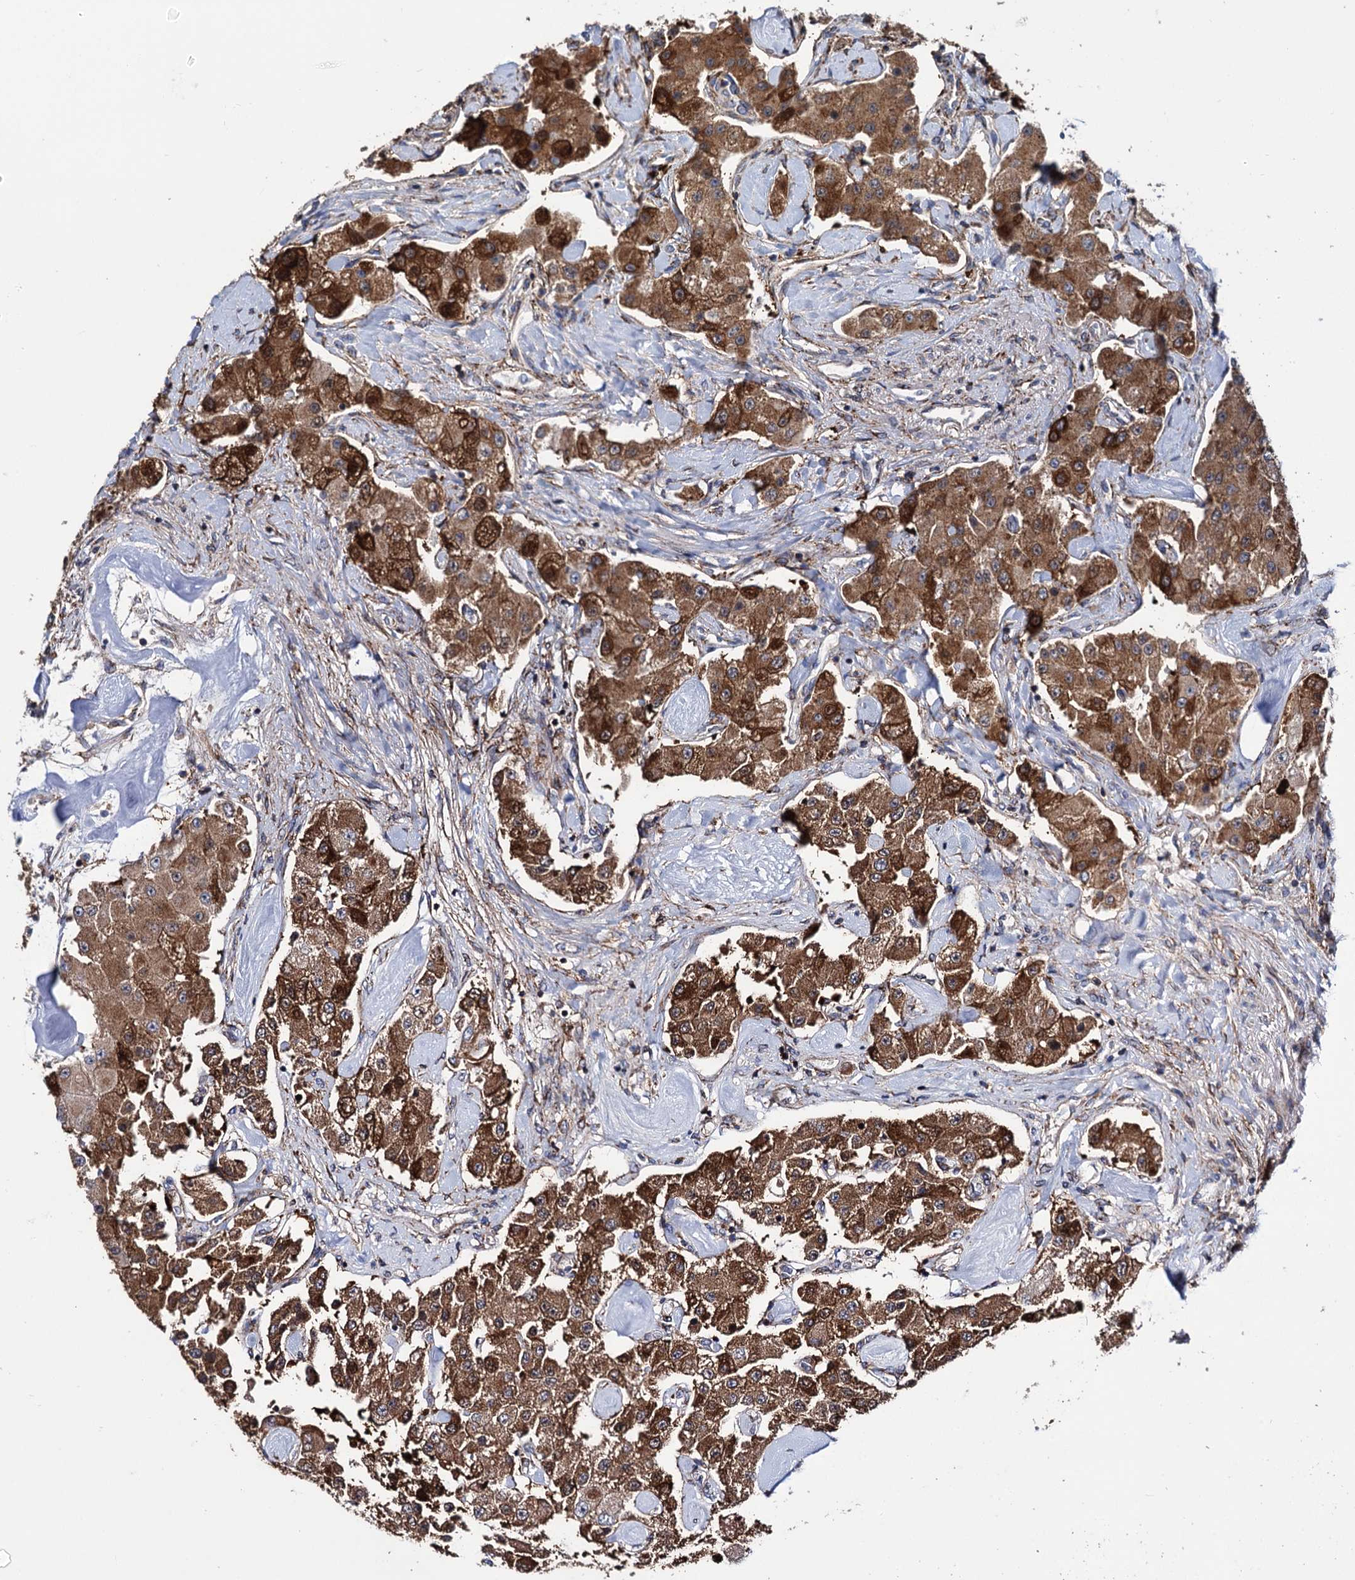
{"staining": {"intensity": "strong", "quantity": ">75%", "location": "cytoplasmic/membranous"}, "tissue": "carcinoid", "cell_type": "Tumor cells", "image_type": "cancer", "snomed": [{"axis": "morphology", "description": "Carcinoid, malignant, NOS"}, {"axis": "topography", "description": "Pancreas"}], "caption": "The immunohistochemical stain highlights strong cytoplasmic/membranous staining in tumor cells of carcinoid tissue.", "gene": "DEF6", "patient": {"sex": "male", "age": 41}}